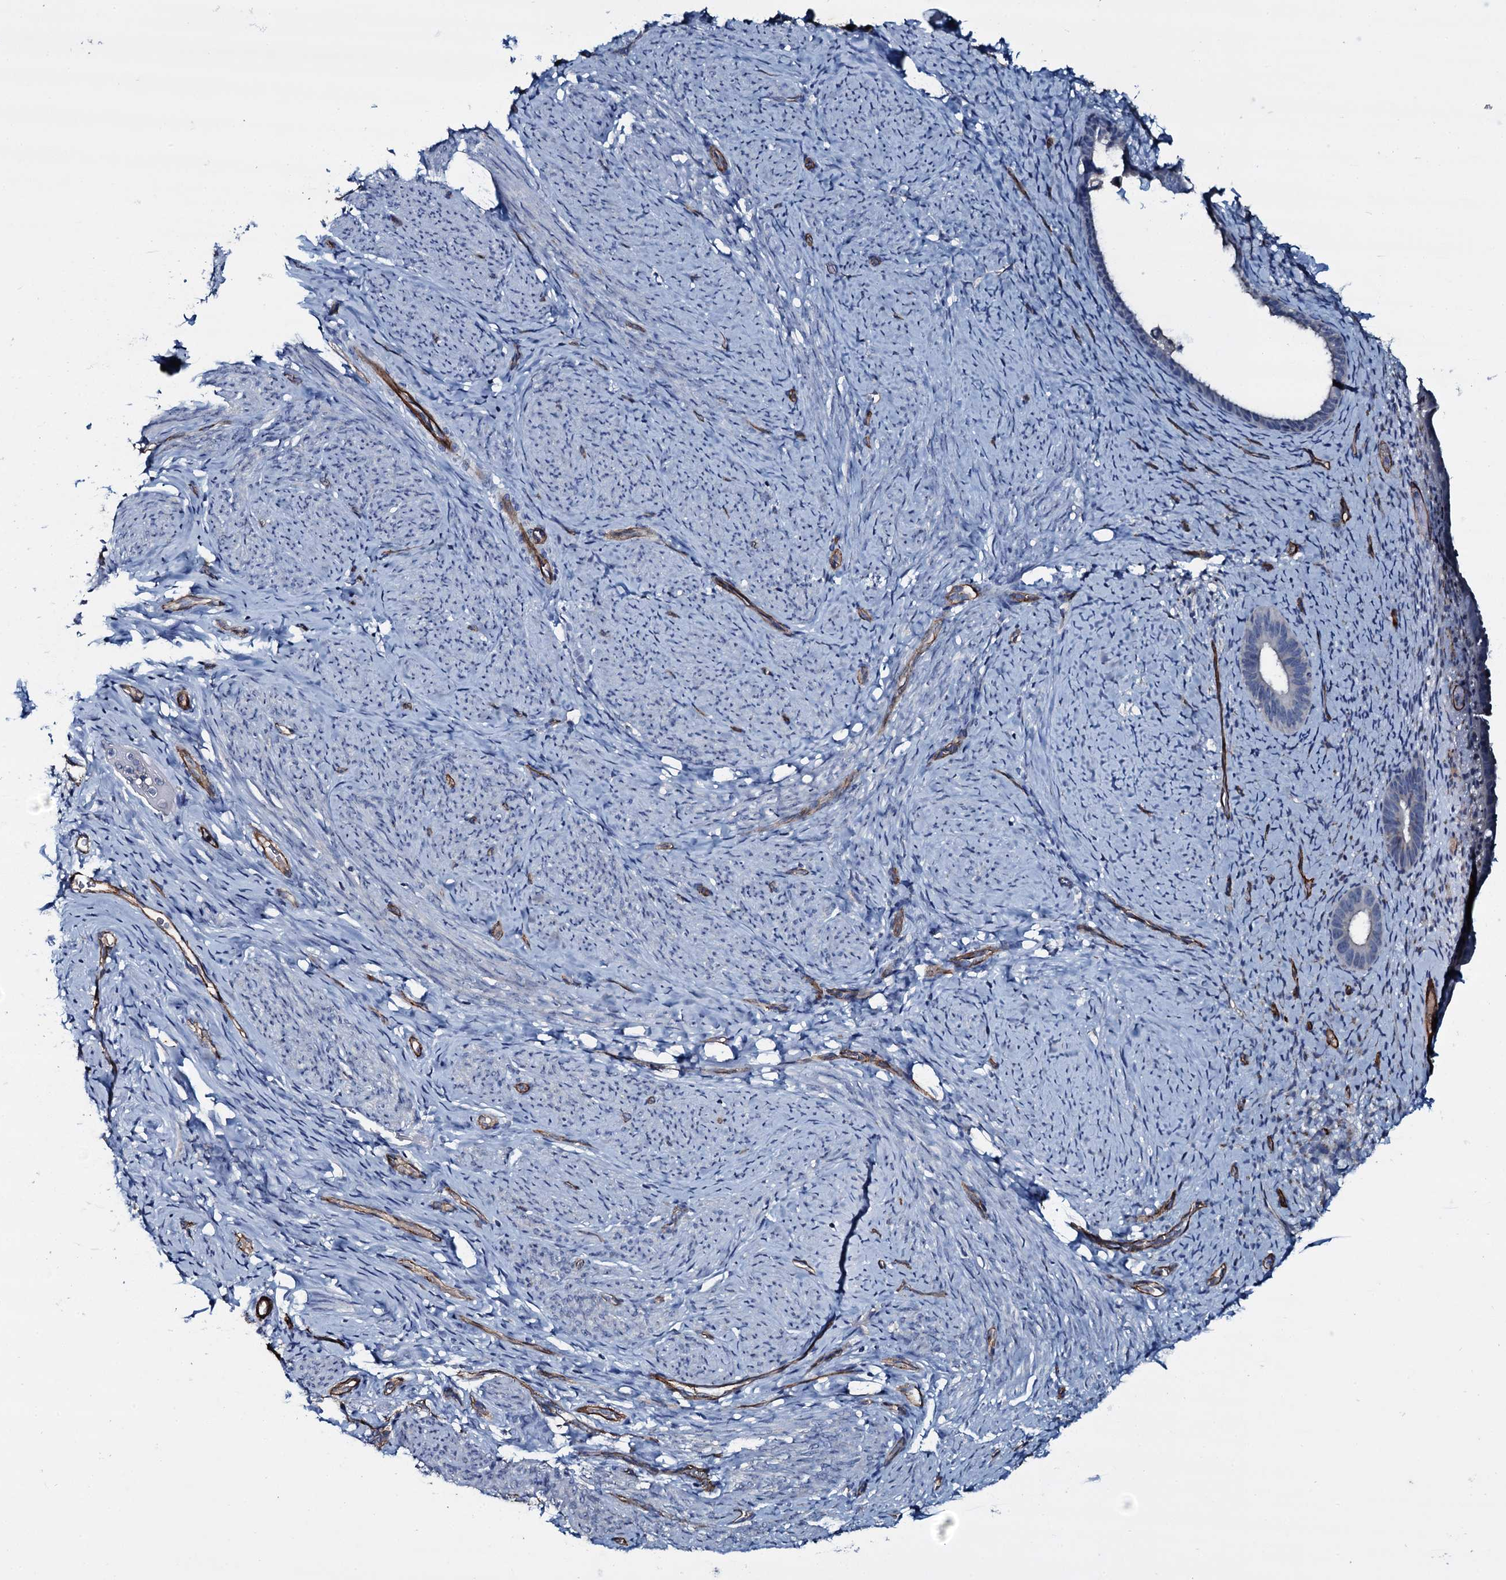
{"staining": {"intensity": "negative", "quantity": "none", "location": "none"}, "tissue": "endometrium", "cell_type": "Cells in endometrial stroma", "image_type": "normal", "snomed": [{"axis": "morphology", "description": "Normal tissue, NOS"}, {"axis": "topography", "description": "Endometrium"}], "caption": "Cells in endometrial stroma are negative for protein expression in unremarkable human endometrium. (Brightfield microscopy of DAB IHC at high magnification).", "gene": "CLEC14A", "patient": {"sex": "female", "age": 65}}